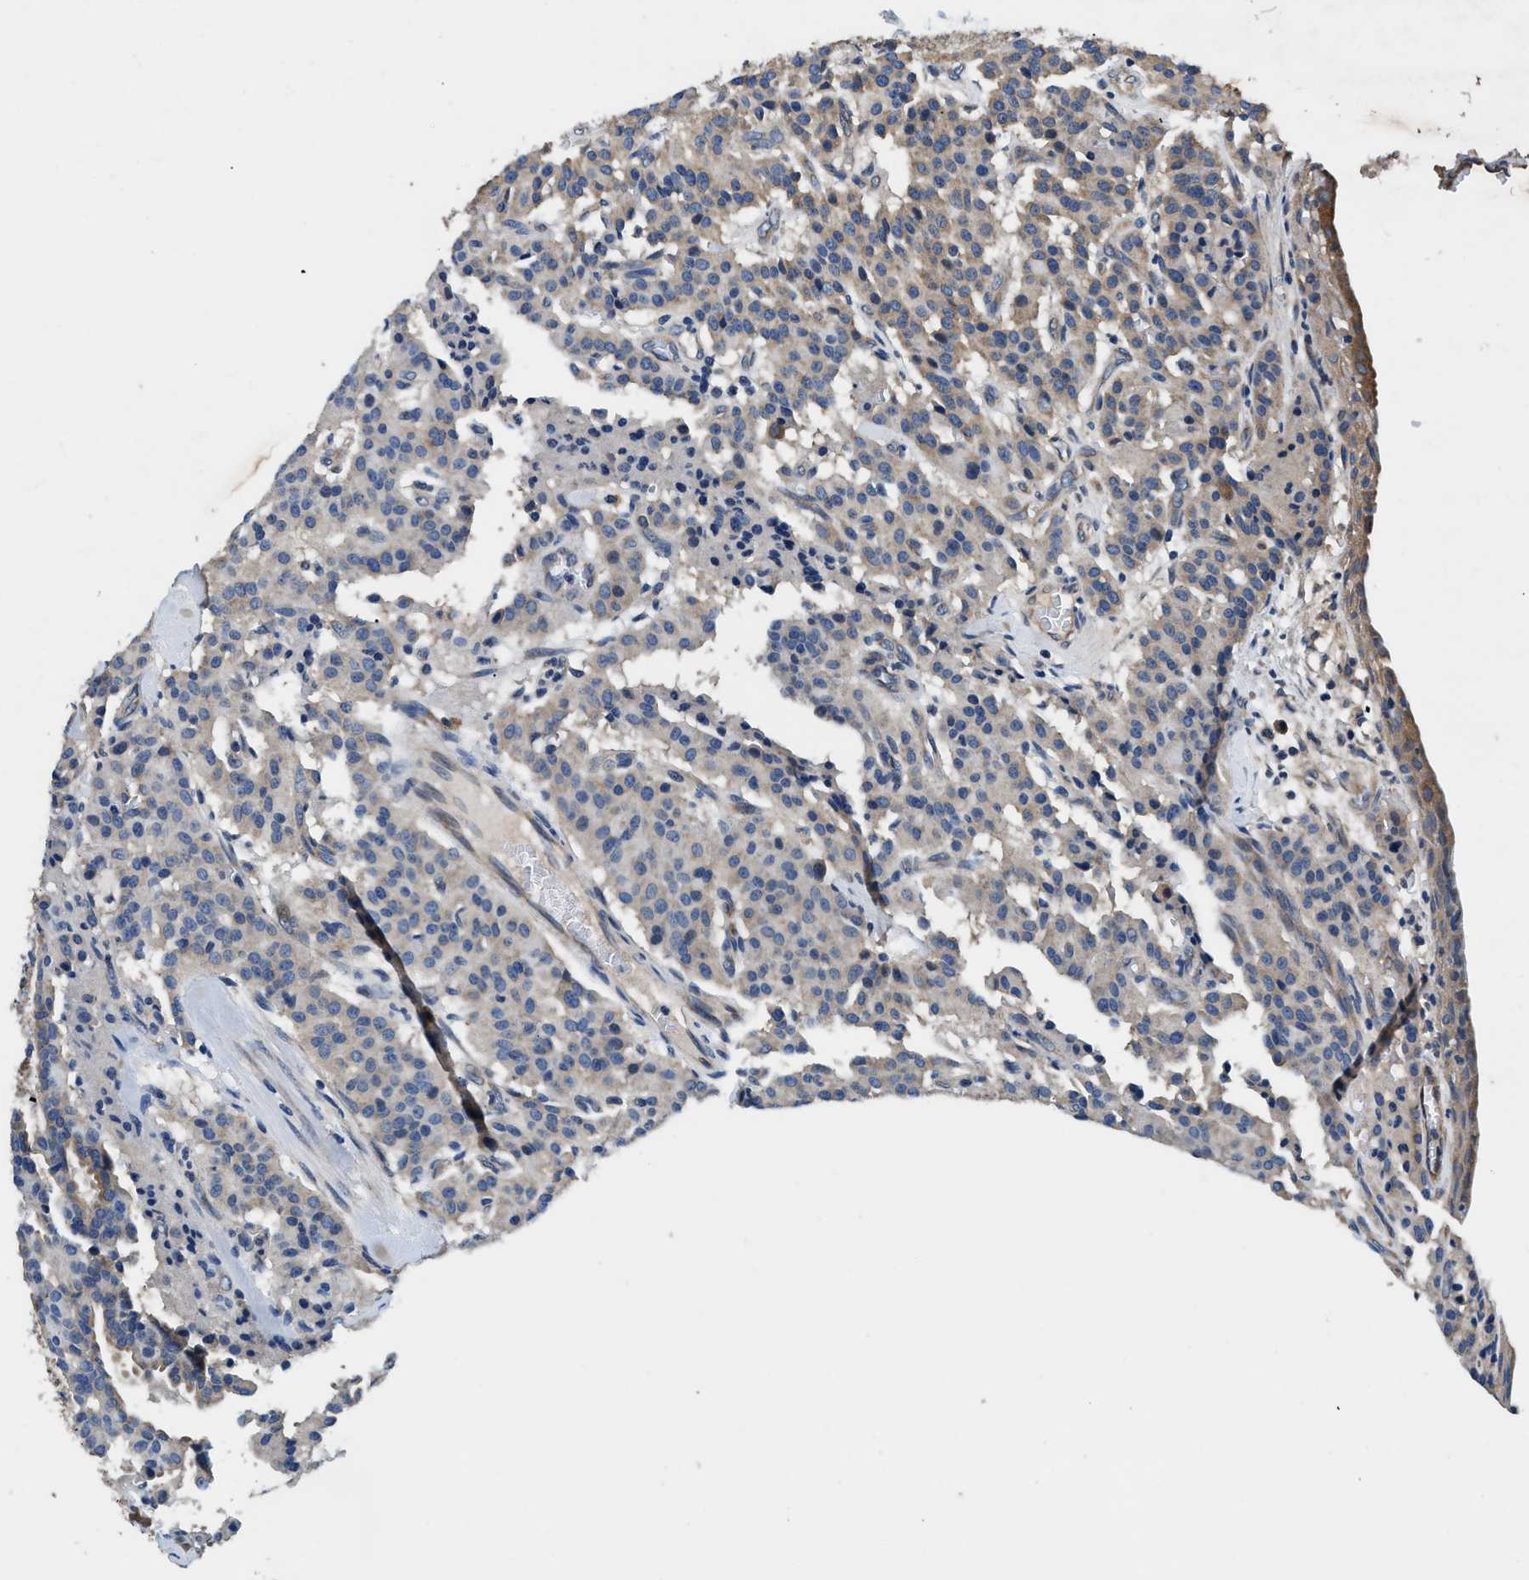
{"staining": {"intensity": "weak", "quantity": ">75%", "location": "cytoplasmic/membranous"}, "tissue": "carcinoid", "cell_type": "Tumor cells", "image_type": "cancer", "snomed": [{"axis": "morphology", "description": "Carcinoid, malignant, NOS"}, {"axis": "topography", "description": "Lung"}], "caption": "Carcinoid (malignant) tissue demonstrates weak cytoplasmic/membranous staining in approximately >75% of tumor cells (DAB IHC with brightfield microscopy, high magnification).", "gene": "DHRS7B", "patient": {"sex": "male", "age": 30}}